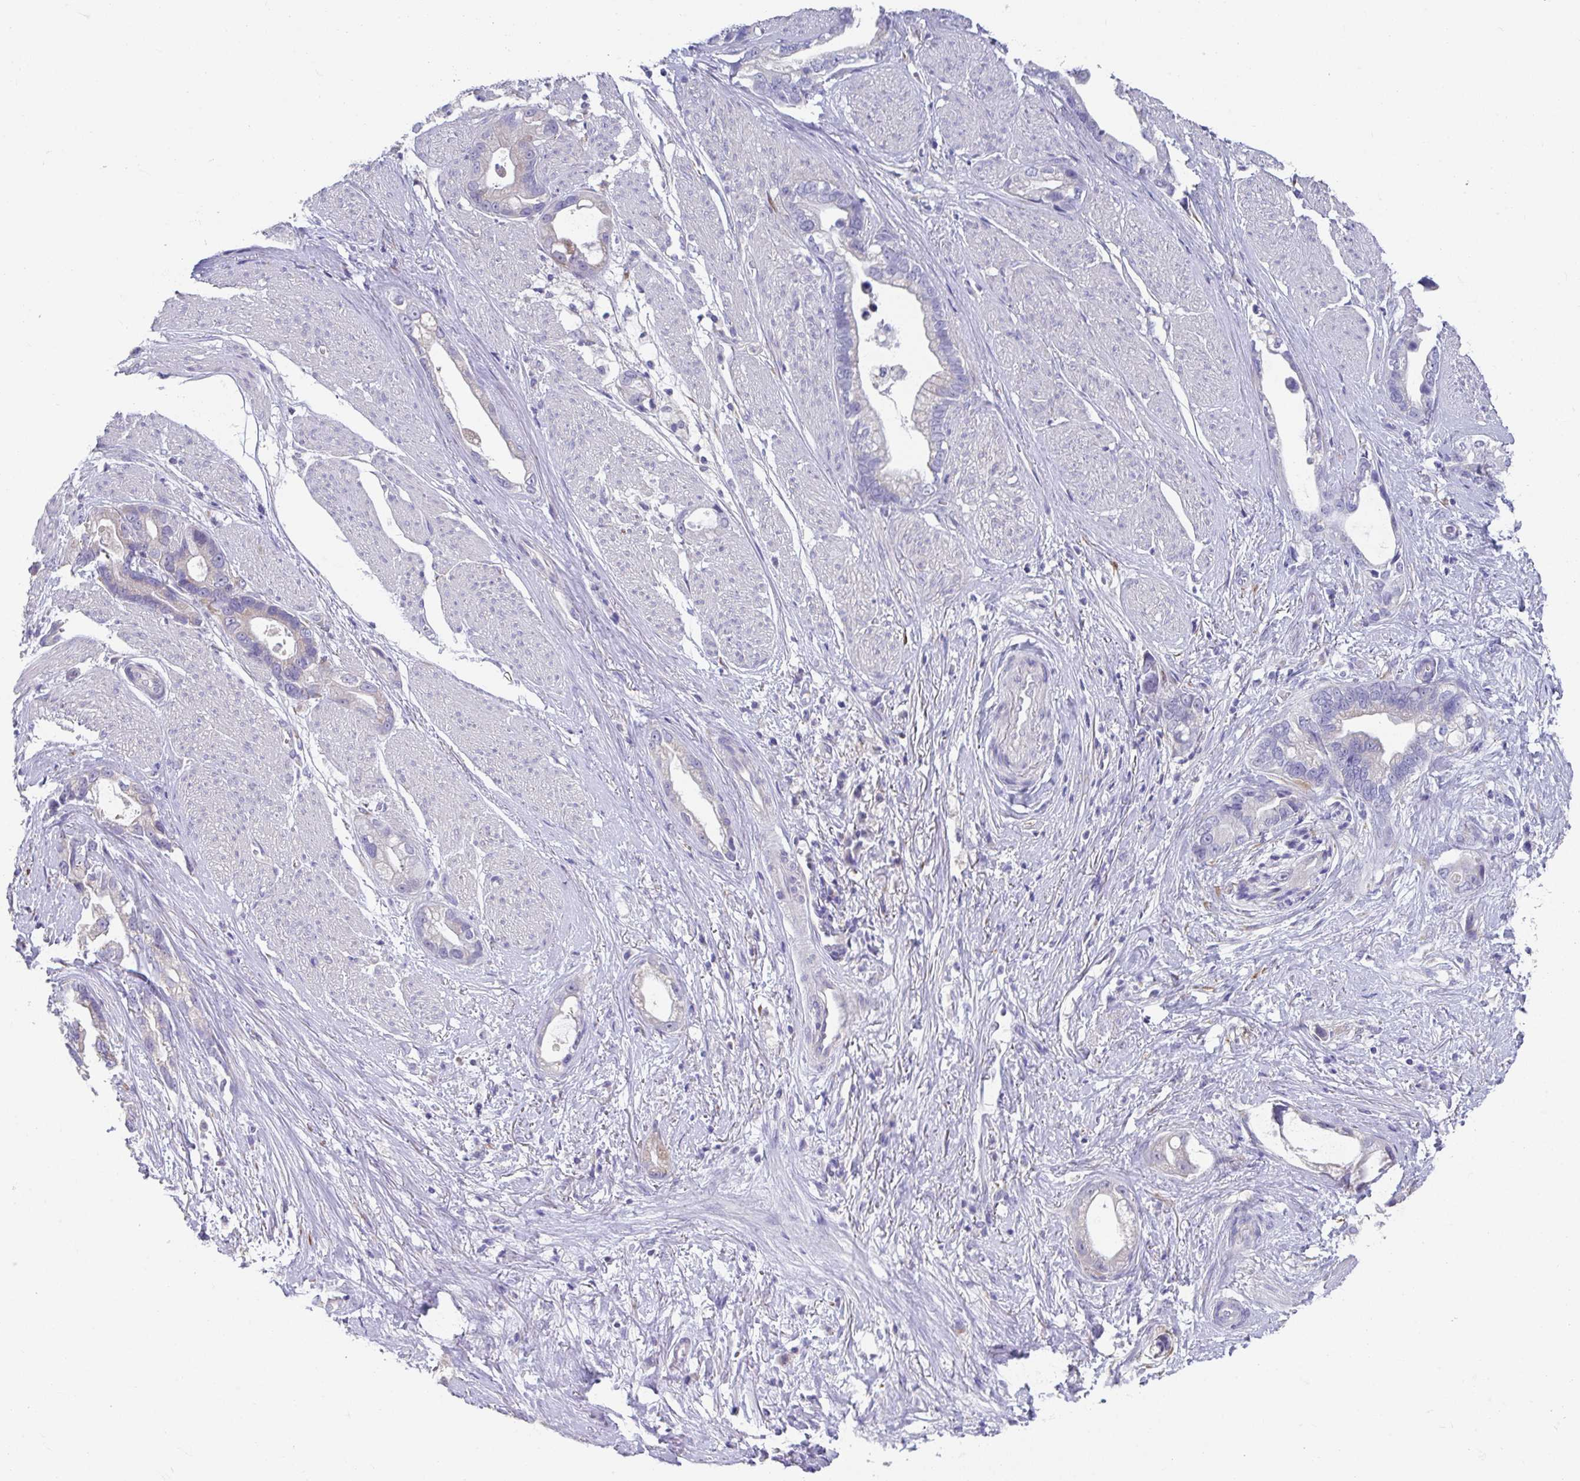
{"staining": {"intensity": "negative", "quantity": "none", "location": "none"}, "tissue": "stomach cancer", "cell_type": "Tumor cells", "image_type": "cancer", "snomed": [{"axis": "morphology", "description": "Adenocarcinoma, NOS"}, {"axis": "topography", "description": "Stomach"}], "caption": "There is no significant expression in tumor cells of adenocarcinoma (stomach).", "gene": "CXCR1", "patient": {"sex": "male", "age": 55}}